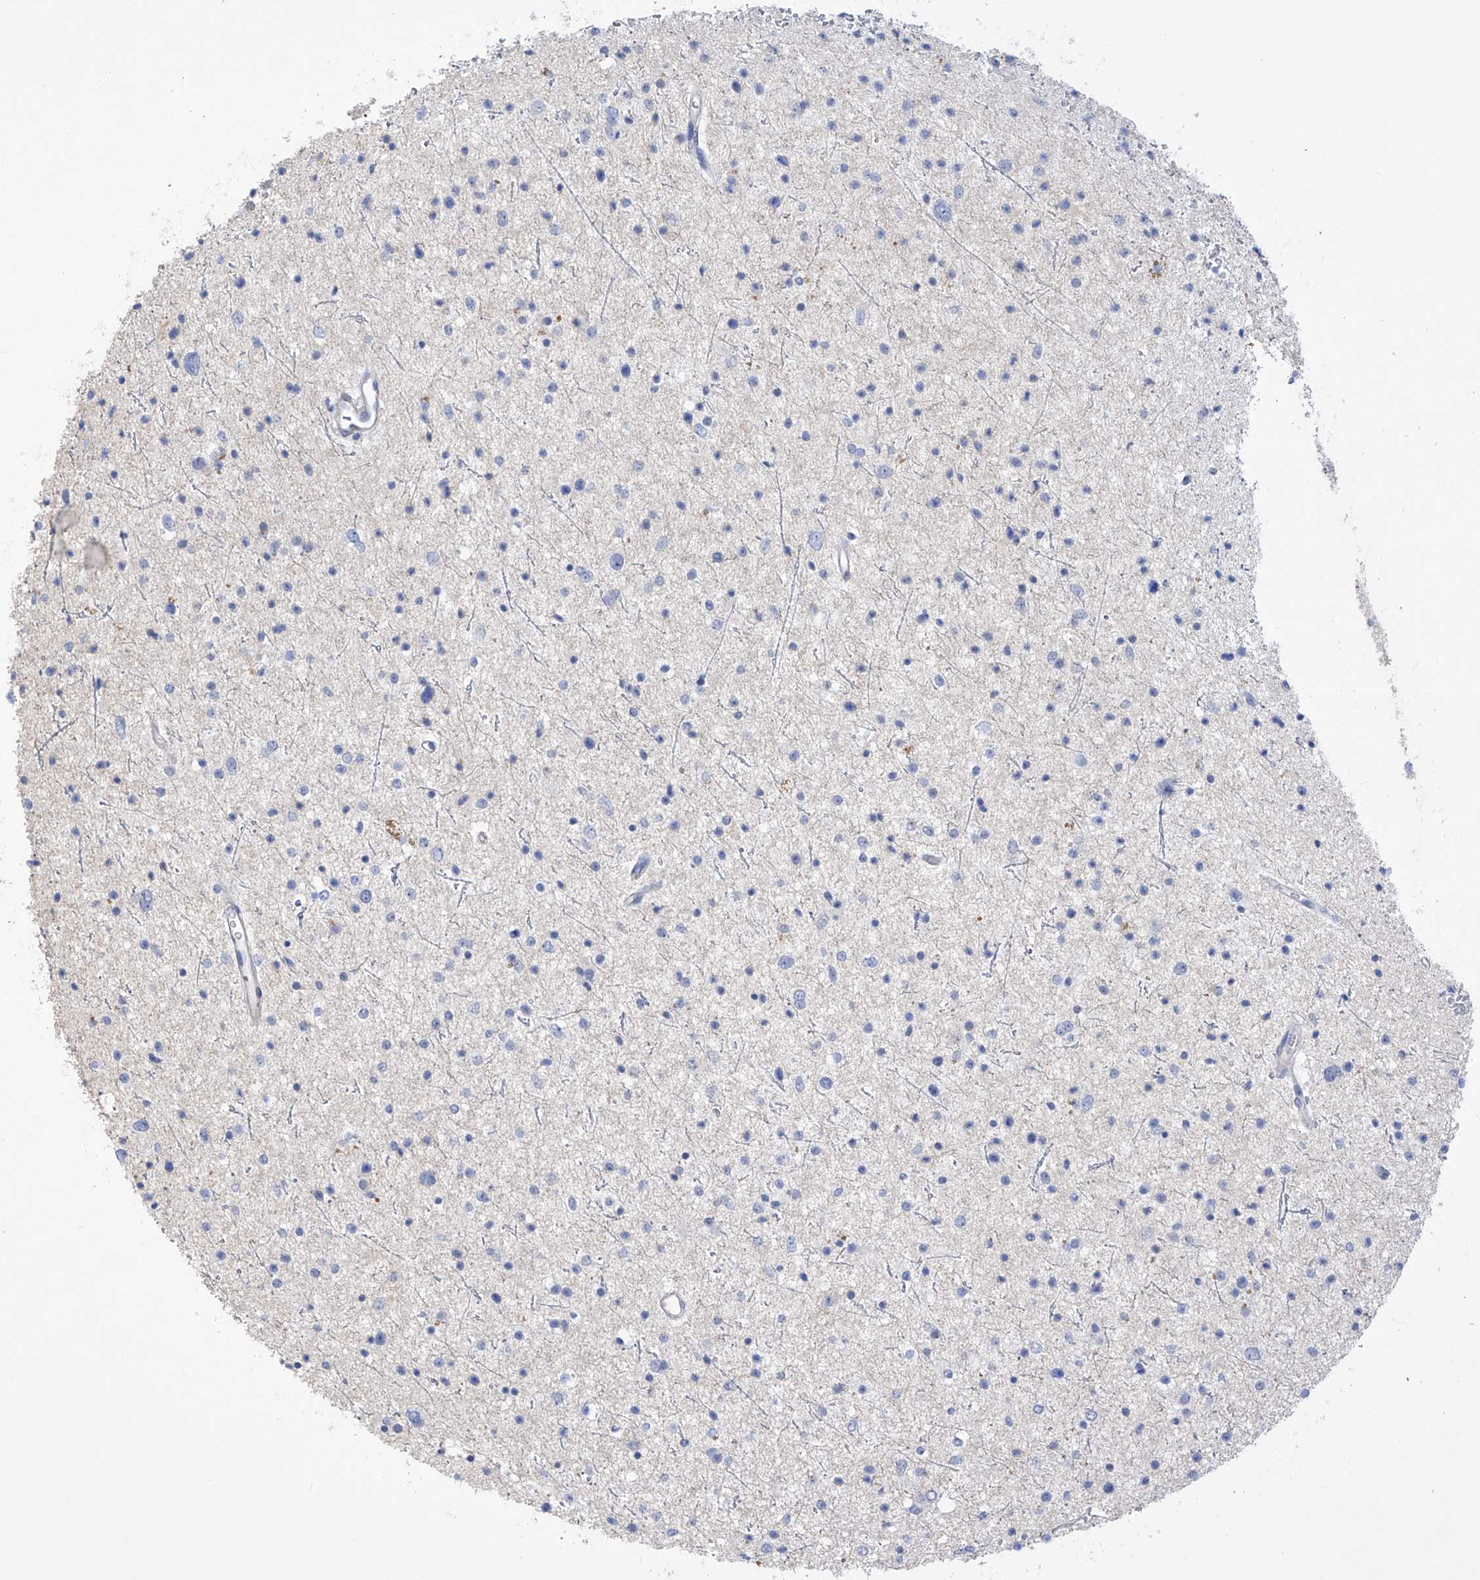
{"staining": {"intensity": "negative", "quantity": "none", "location": "none"}, "tissue": "glioma", "cell_type": "Tumor cells", "image_type": "cancer", "snomed": [{"axis": "morphology", "description": "Glioma, malignant, Low grade"}, {"axis": "topography", "description": "Brain"}], "caption": "There is no significant positivity in tumor cells of malignant glioma (low-grade).", "gene": "PRSS12", "patient": {"sex": "female", "age": 37}}